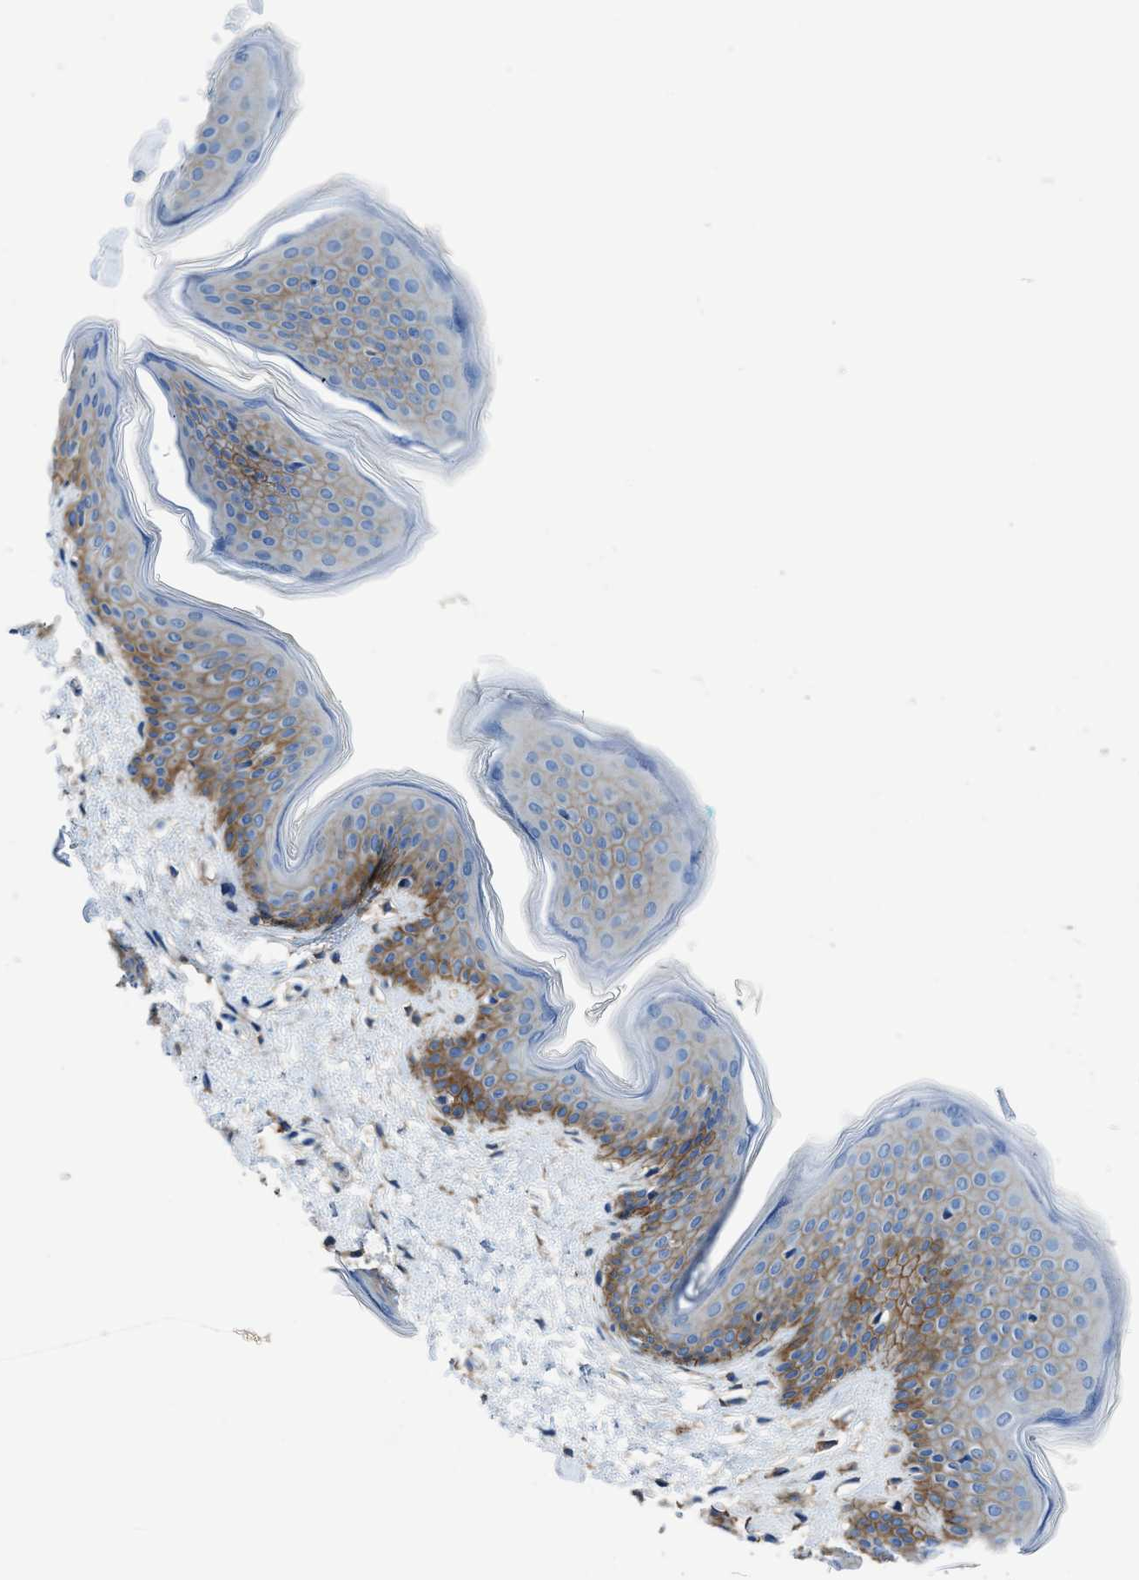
{"staining": {"intensity": "moderate", "quantity": ">75%", "location": "cytoplasmic/membranous"}, "tissue": "skin", "cell_type": "Fibroblasts", "image_type": "normal", "snomed": [{"axis": "morphology", "description": "Normal tissue, NOS"}, {"axis": "topography", "description": "Skin"}], "caption": "High-power microscopy captured an immunohistochemistry (IHC) histopathology image of normal skin, revealing moderate cytoplasmic/membranous staining in about >75% of fibroblasts. The staining is performed using DAB brown chromogen to label protein expression. The nuclei are counter-stained blue using hematoxylin.", "gene": "PTGFRN", "patient": {"sex": "female", "age": 17}}